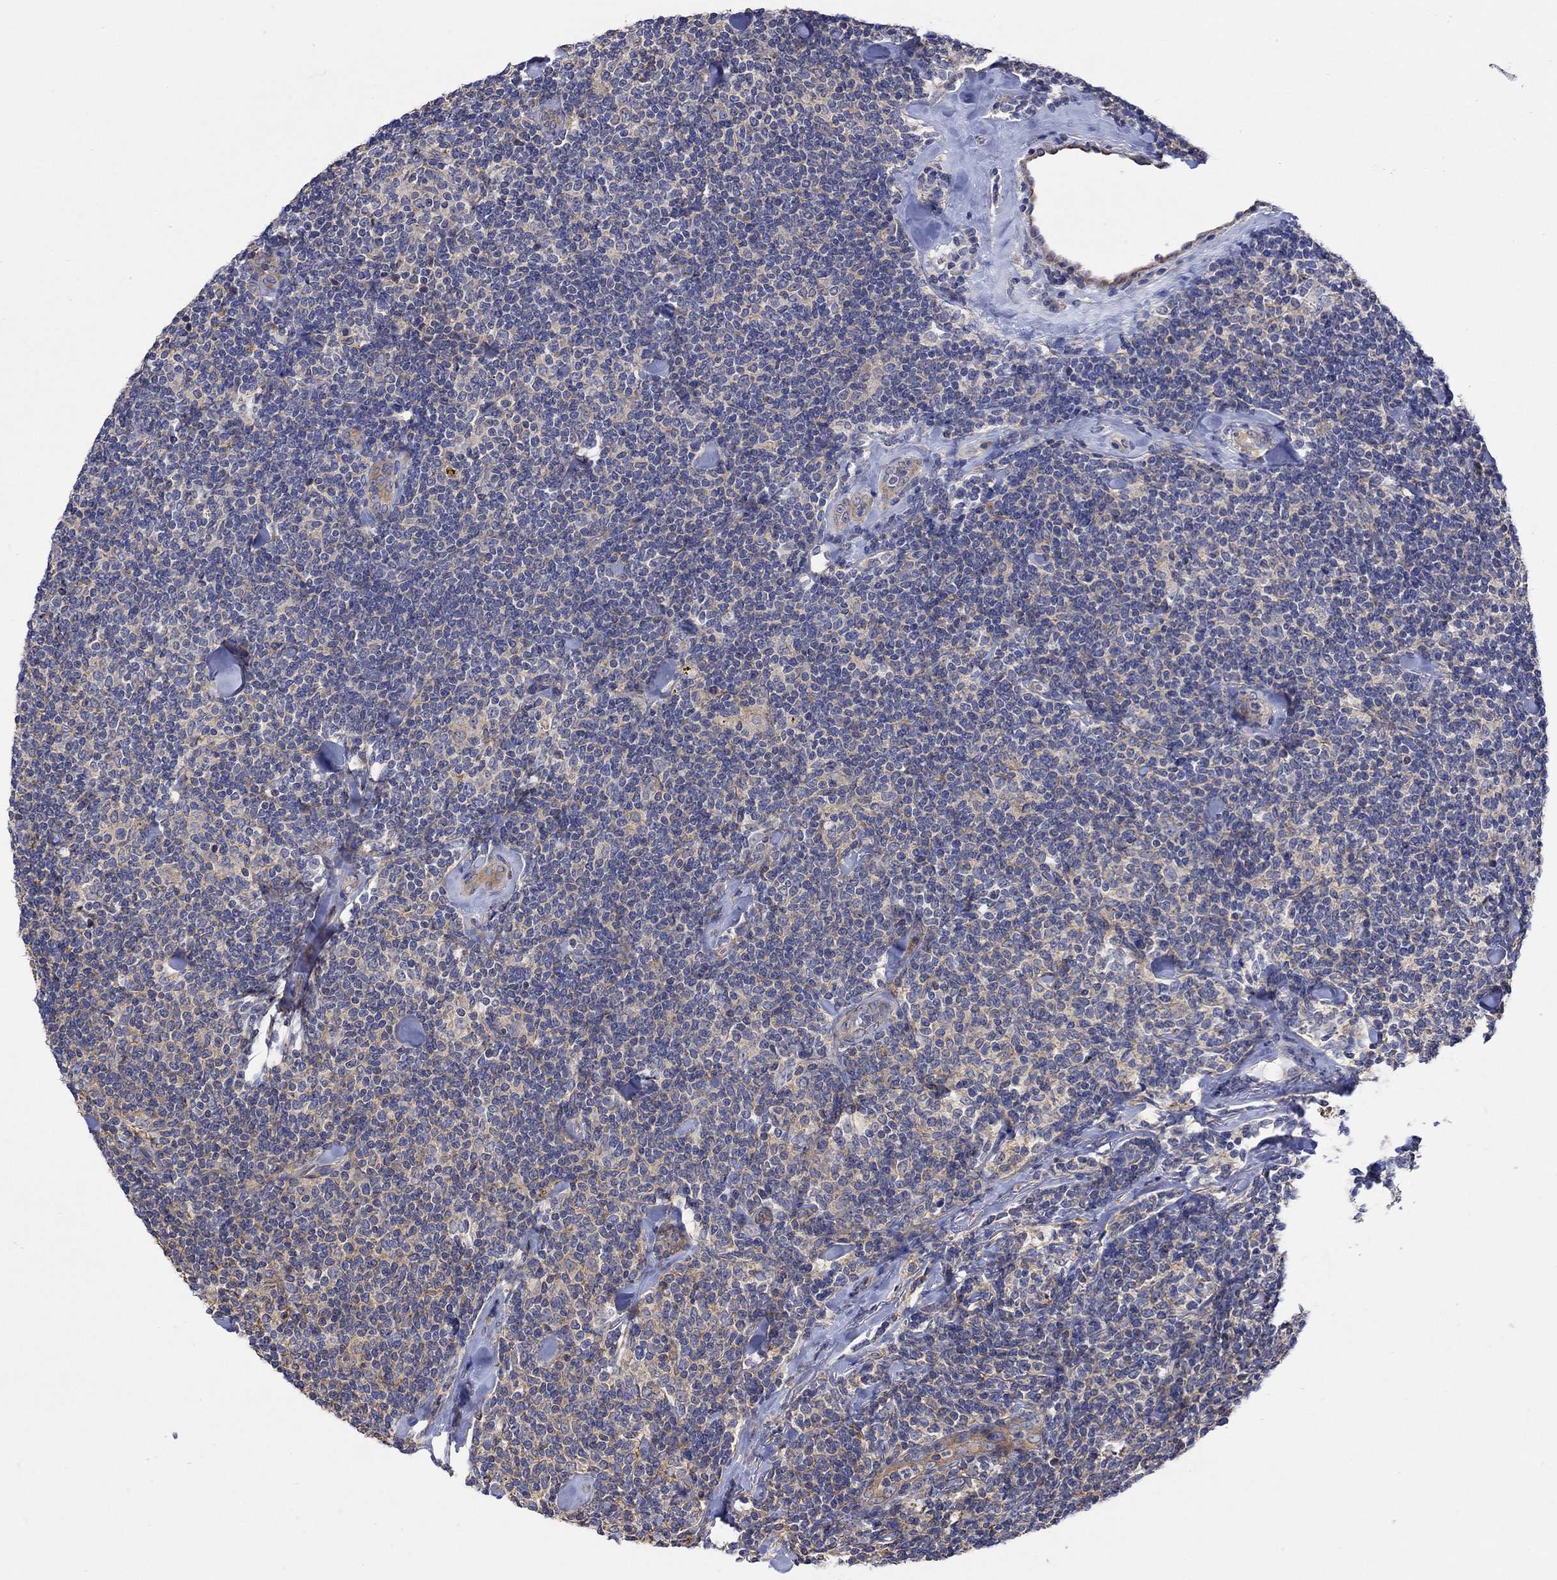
{"staining": {"intensity": "weak", "quantity": ">75%", "location": "cytoplasmic/membranous"}, "tissue": "lymphoma", "cell_type": "Tumor cells", "image_type": "cancer", "snomed": [{"axis": "morphology", "description": "Malignant lymphoma, non-Hodgkin's type, Low grade"}, {"axis": "topography", "description": "Lymph node"}], "caption": "DAB immunohistochemical staining of malignant lymphoma, non-Hodgkin's type (low-grade) demonstrates weak cytoplasmic/membranous protein expression in approximately >75% of tumor cells.", "gene": "TEKT3", "patient": {"sex": "female", "age": 56}}